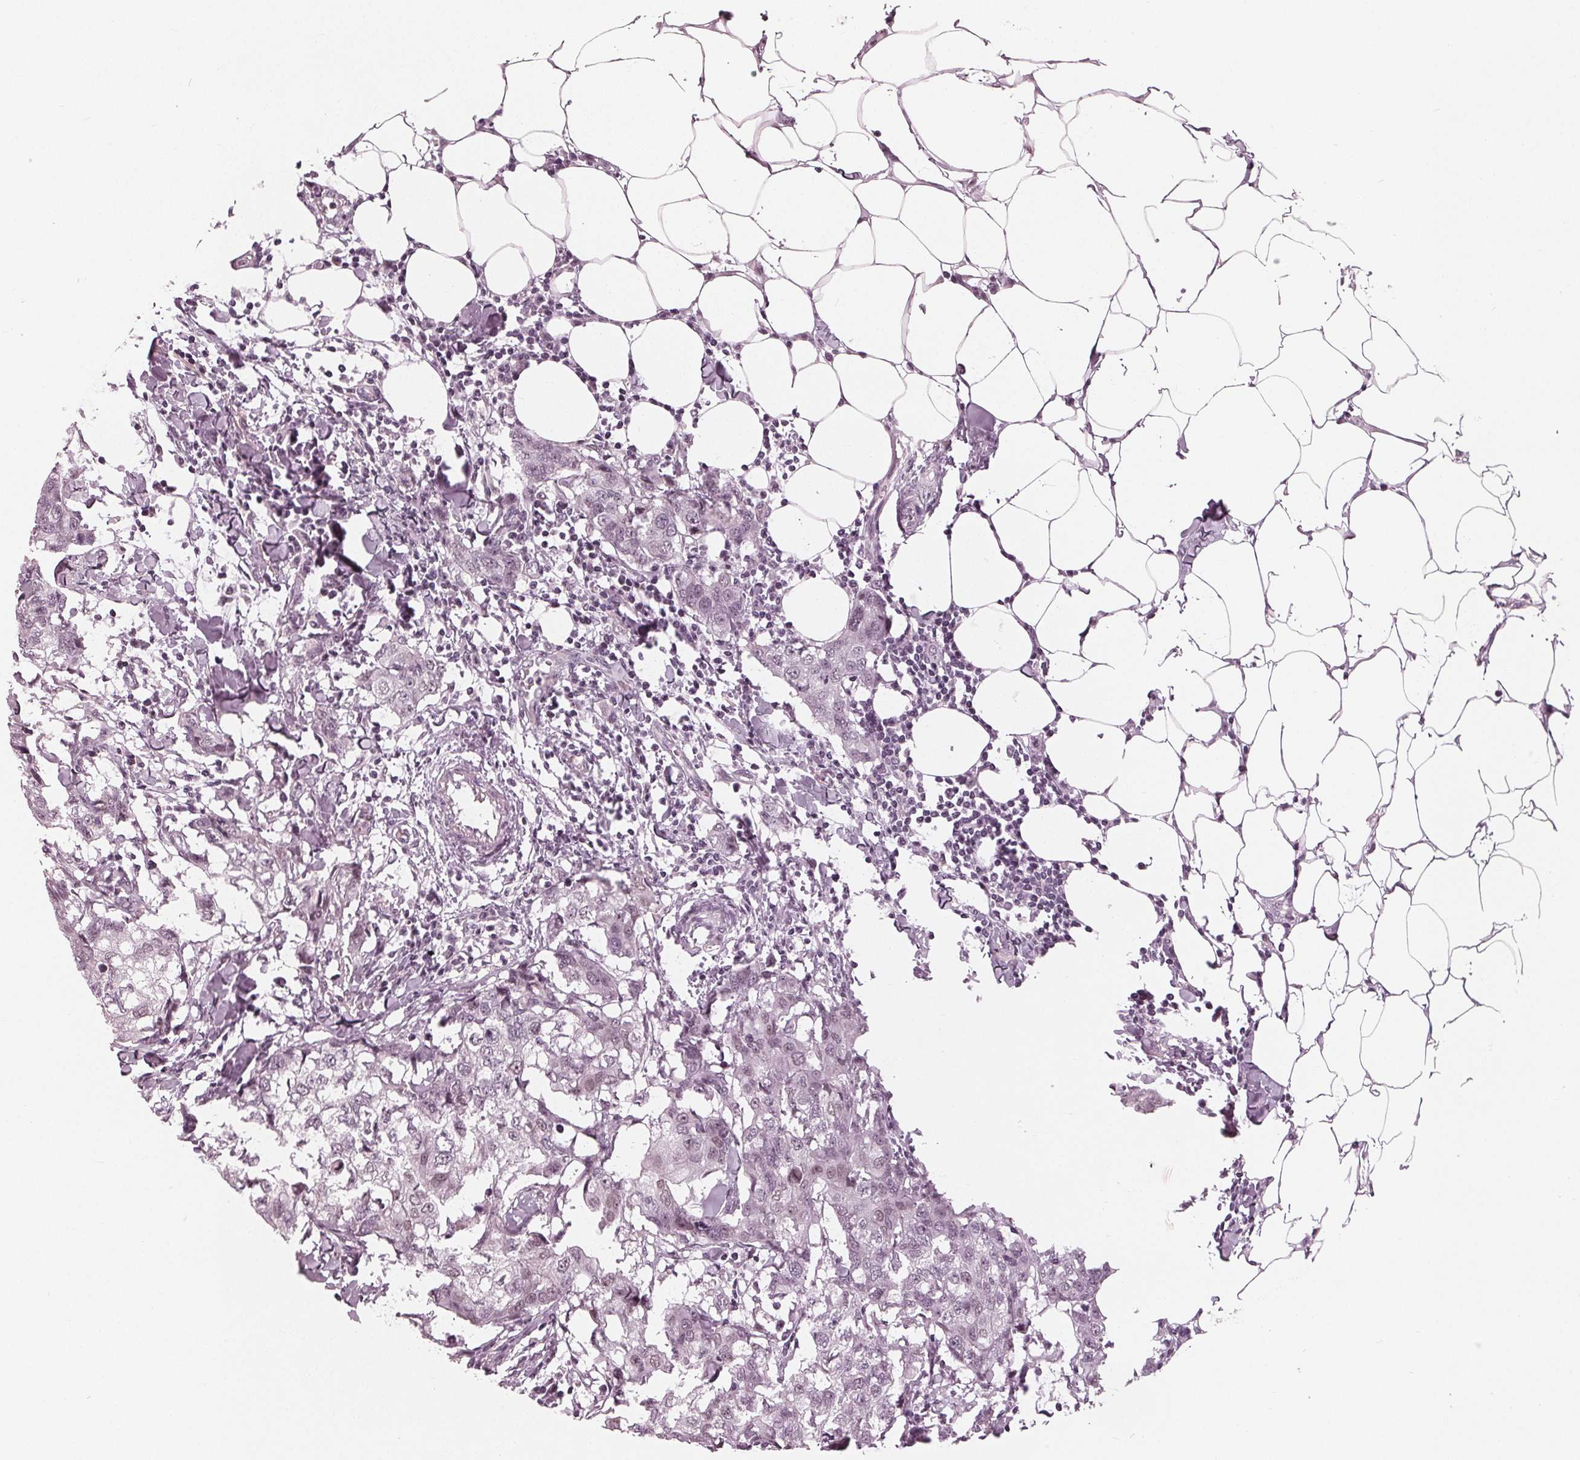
{"staining": {"intensity": "weak", "quantity": "<25%", "location": "nuclear"}, "tissue": "breast cancer", "cell_type": "Tumor cells", "image_type": "cancer", "snomed": [{"axis": "morphology", "description": "Duct carcinoma"}, {"axis": "topography", "description": "Breast"}], "caption": "An immunohistochemistry photomicrograph of intraductal carcinoma (breast) is shown. There is no staining in tumor cells of intraductal carcinoma (breast).", "gene": "DNMT3L", "patient": {"sex": "female", "age": 27}}